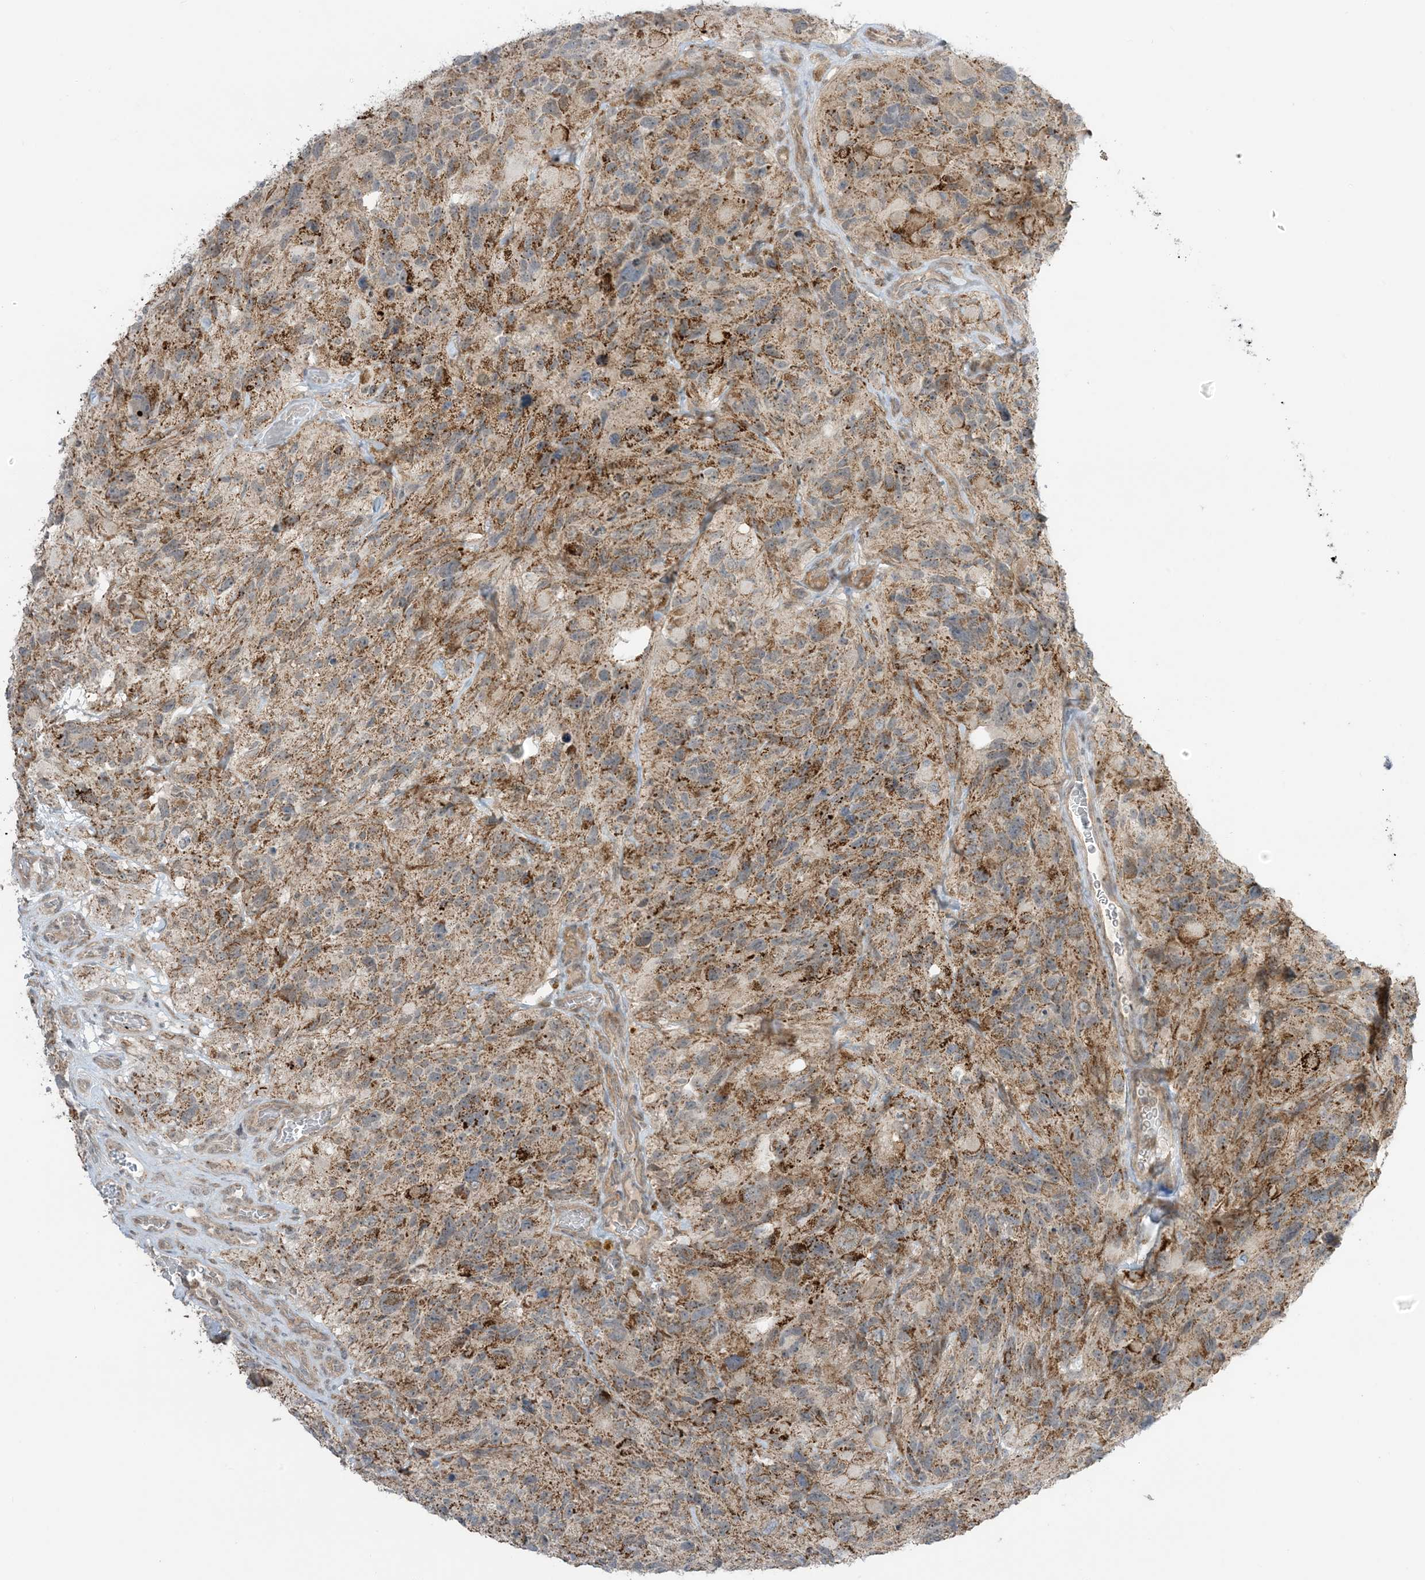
{"staining": {"intensity": "moderate", "quantity": ">75%", "location": "cytoplasmic/membranous"}, "tissue": "glioma", "cell_type": "Tumor cells", "image_type": "cancer", "snomed": [{"axis": "morphology", "description": "Glioma, malignant, High grade"}, {"axis": "topography", "description": "Brain"}], "caption": "Protein expression analysis of malignant glioma (high-grade) demonstrates moderate cytoplasmic/membranous staining in about >75% of tumor cells. (DAB IHC, brown staining for protein, blue staining for nuclei).", "gene": "PHLDB2", "patient": {"sex": "male", "age": 69}}